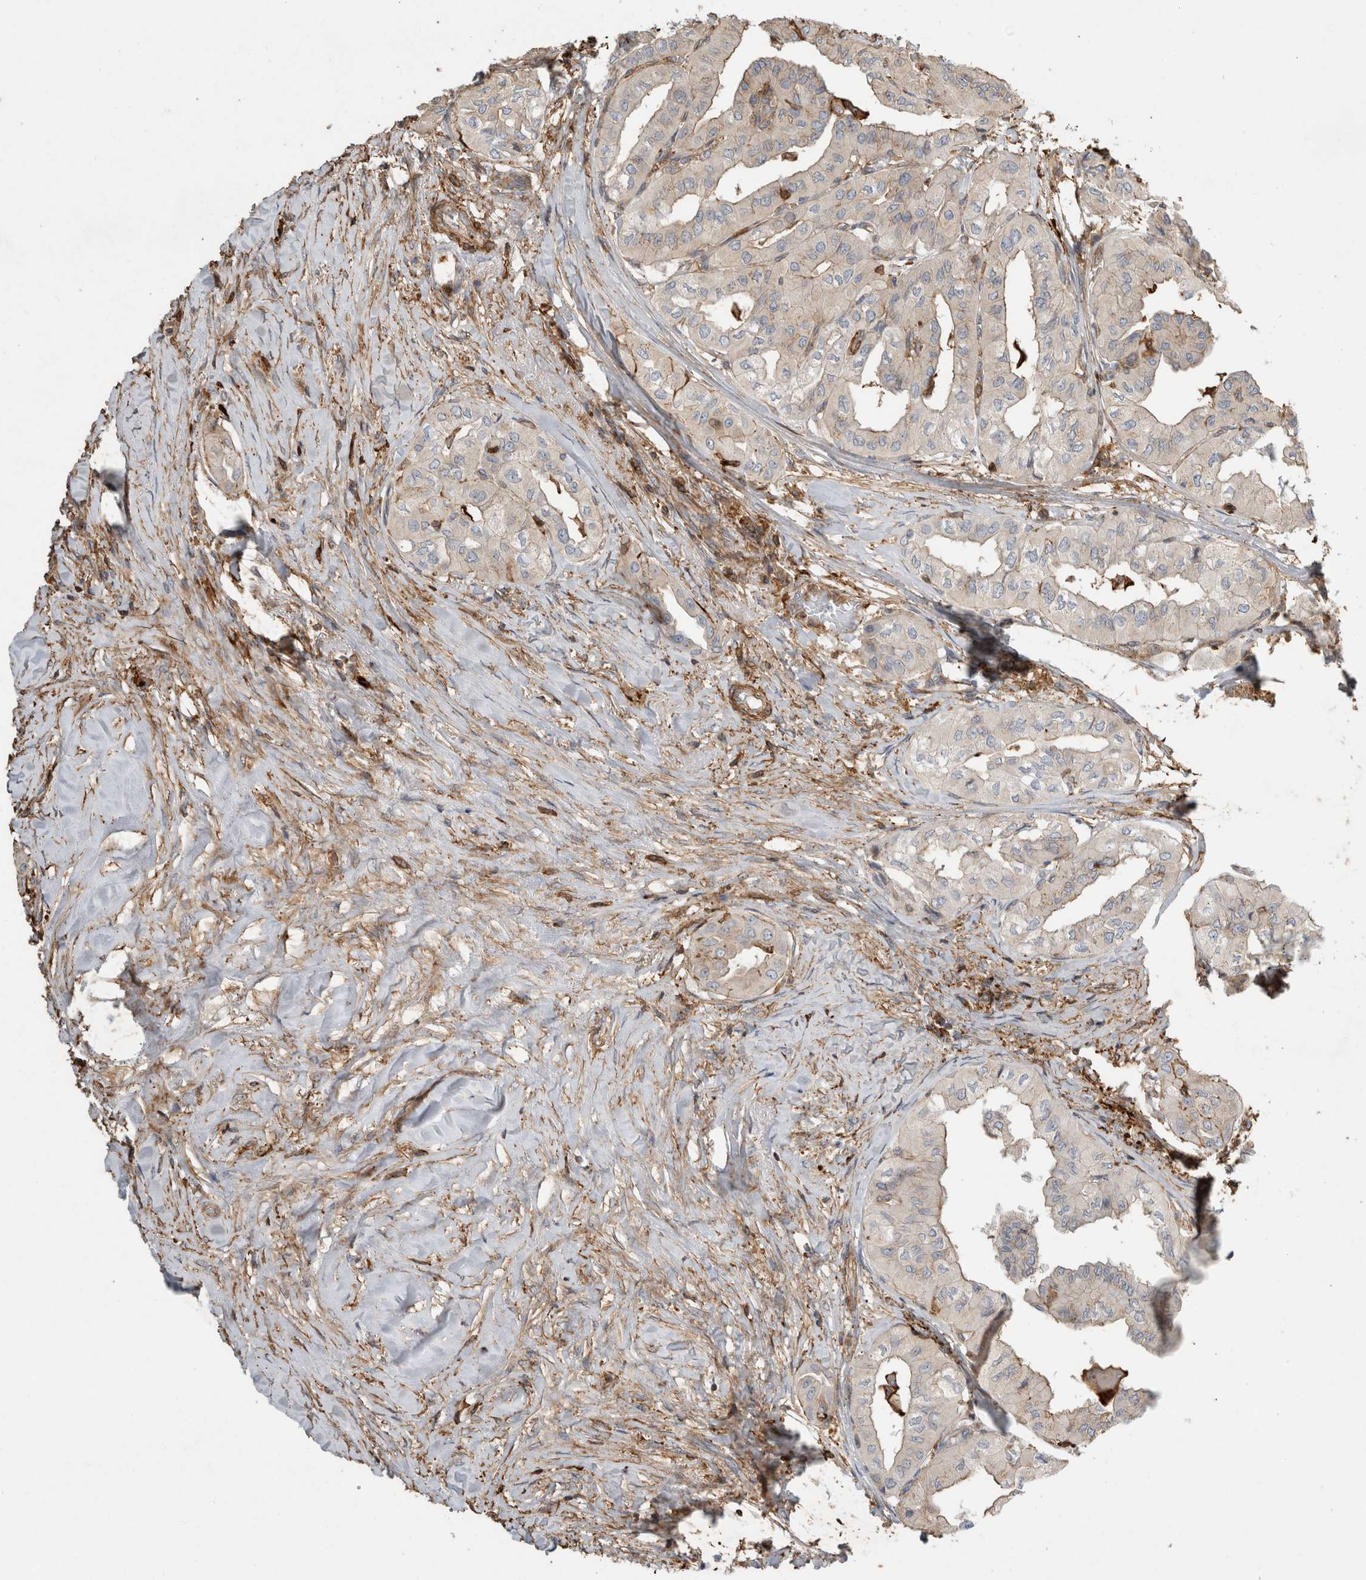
{"staining": {"intensity": "negative", "quantity": "none", "location": "none"}, "tissue": "thyroid cancer", "cell_type": "Tumor cells", "image_type": "cancer", "snomed": [{"axis": "morphology", "description": "Papillary adenocarcinoma, NOS"}, {"axis": "topography", "description": "Thyroid gland"}], "caption": "This is an immunohistochemistry image of papillary adenocarcinoma (thyroid). There is no positivity in tumor cells.", "gene": "GPER1", "patient": {"sex": "female", "age": 59}}